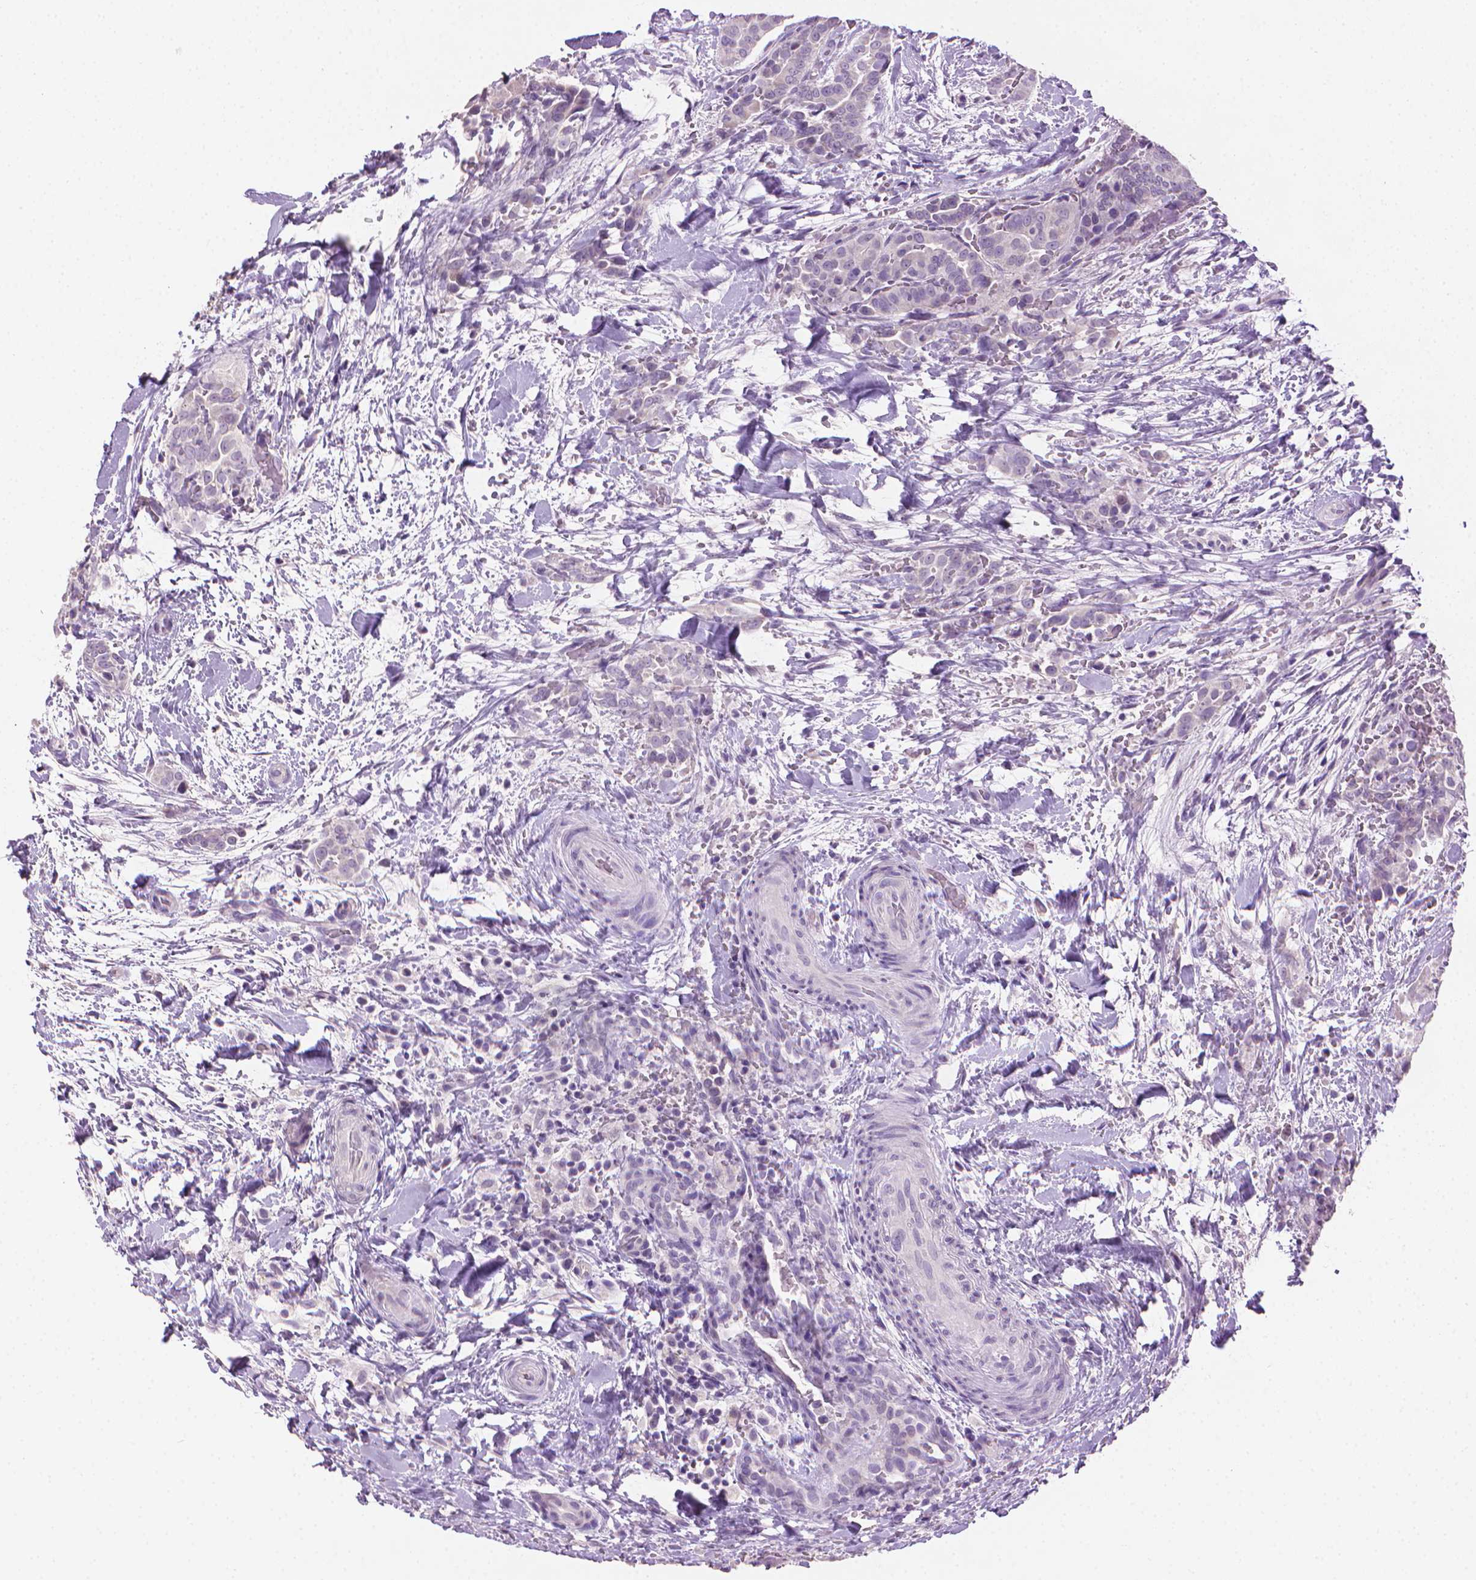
{"staining": {"intensity": "negative", "quantity": "none", "location": "none"}, "tissue": "thyroid cancer", "cell_type": "Tumor cells", "image_type": "cancer", "snomed": [{"axis": "morphology", "description": "Papillary adenocarcinoma, NOS"}, {"axis": "topography", "description": "Thyroid gland"}], "caption": "Micrograph shows no protein positivity in tumor cells of papillary adenocarcinoma (thyroid) tissue.", "gene": "MLANA", "patient": {"sex": "male", "age": 61}}